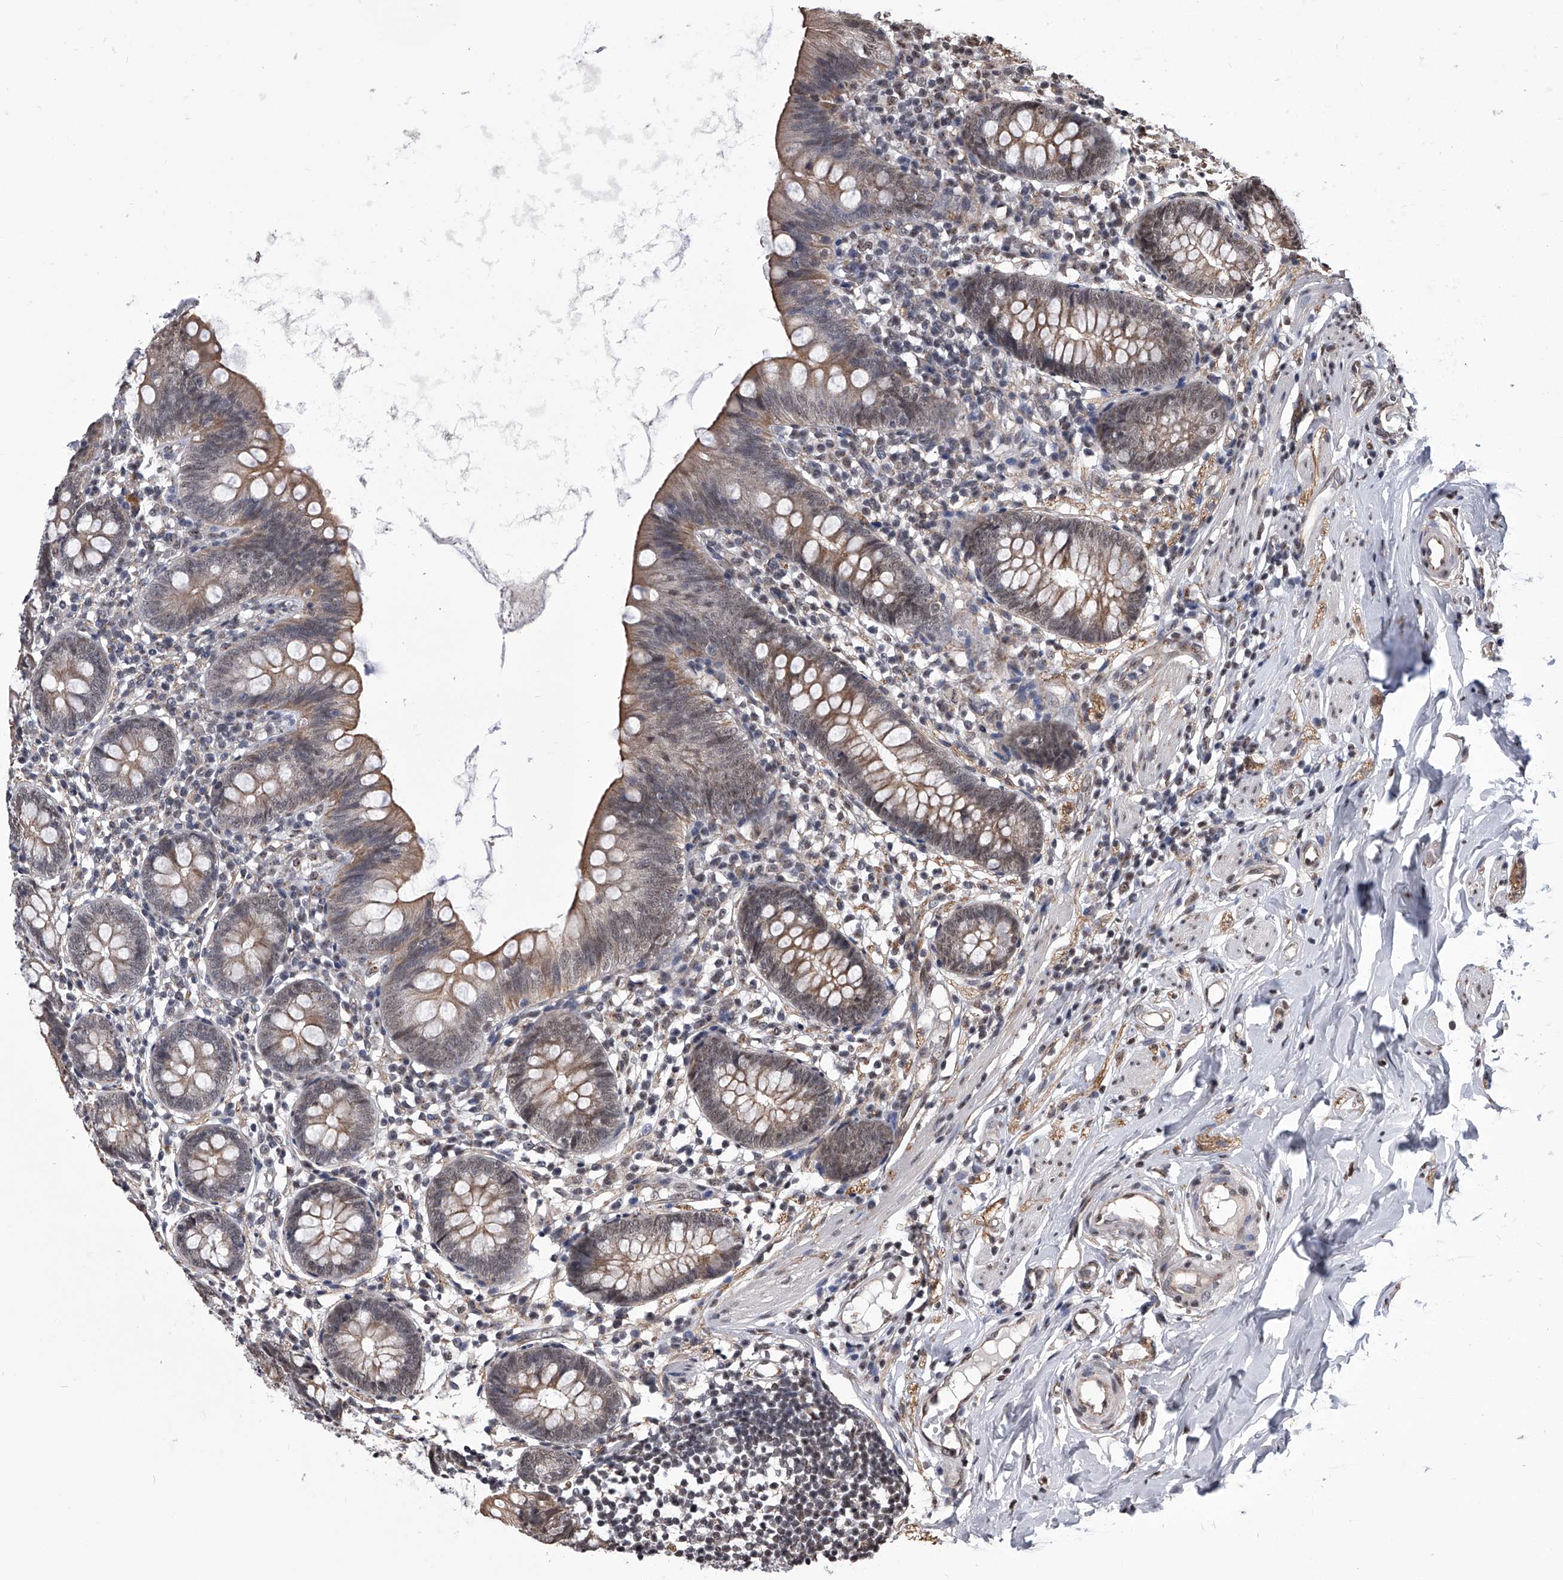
{"staining": {"intensity": "weak", "quantity": "25%-75%", "location": "cytoplasmic/membranous"}, "tissue": "appendix", "cell_type": "Glandular cells", "image_type": "normal", "snomed": [{"axis": "morphology", "description": "Normal tissue, NOS"}, {"axis": "topography", "description": "Appendix"}], "caption": "Weak cytoplasmic/membranous expression is seen in about 25%-75% of glandular cells in normal appendix.", "gene": "ZNF76", "patient": {"sex": "female", "age": 62}}